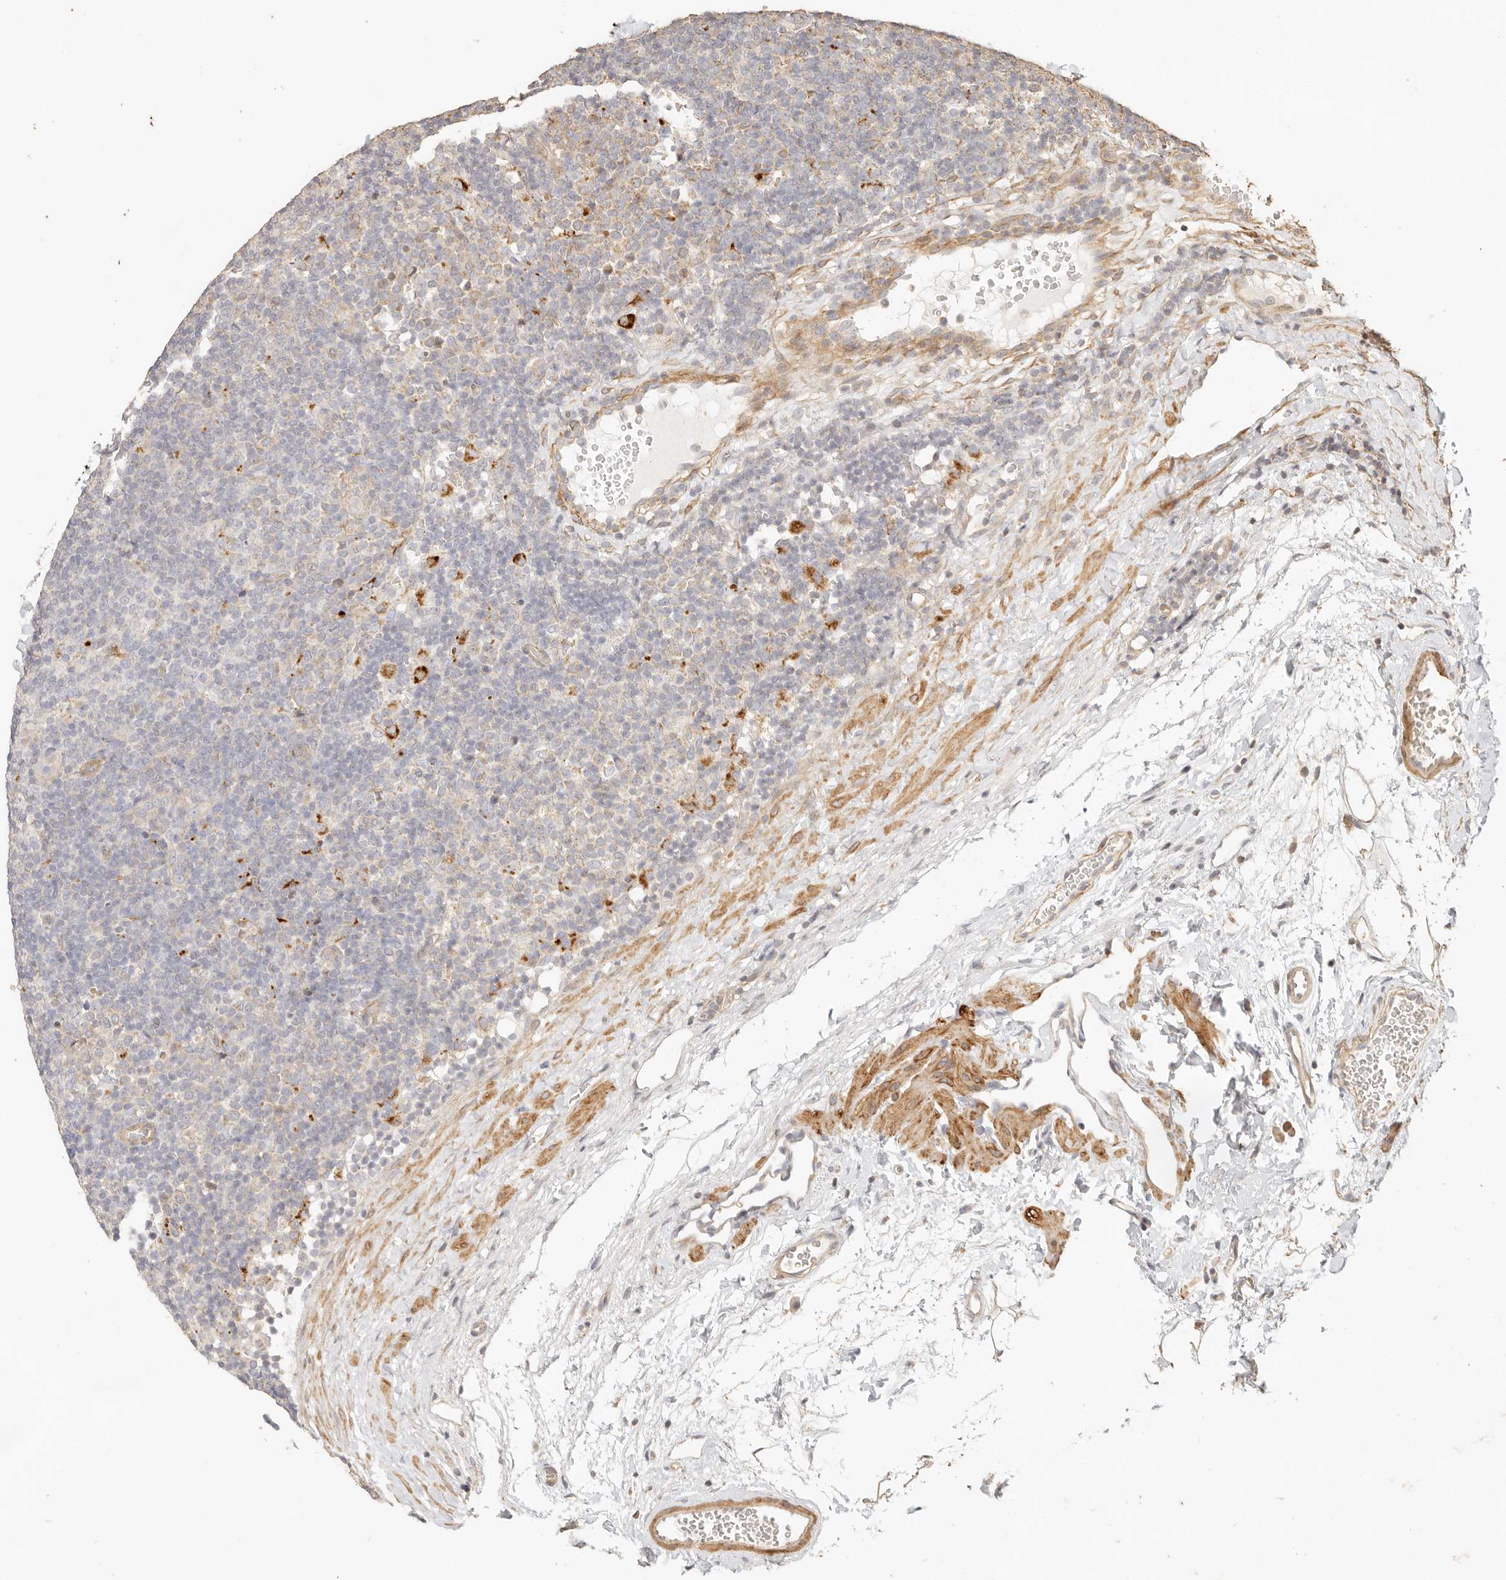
{"staining": {"intensity": "negative", "quantity": "none", "location": "none"}, "tissue": "lymphoma", "cell_type": "Tumor cells", "image_type": "cancer", "snomed": [{"axis": "morphology", "description": "Hodgkin's disease, NOS"}, {"axis": "topography", "description": "Lymph node"}], "caption": "This is an immunohistochemistry (IHC) photomicrograph of Hodgkin's disease. There is no positivity in tumor cells.", "gene": "PTPN22", "patient": {"sex": "female", "age": 57}}